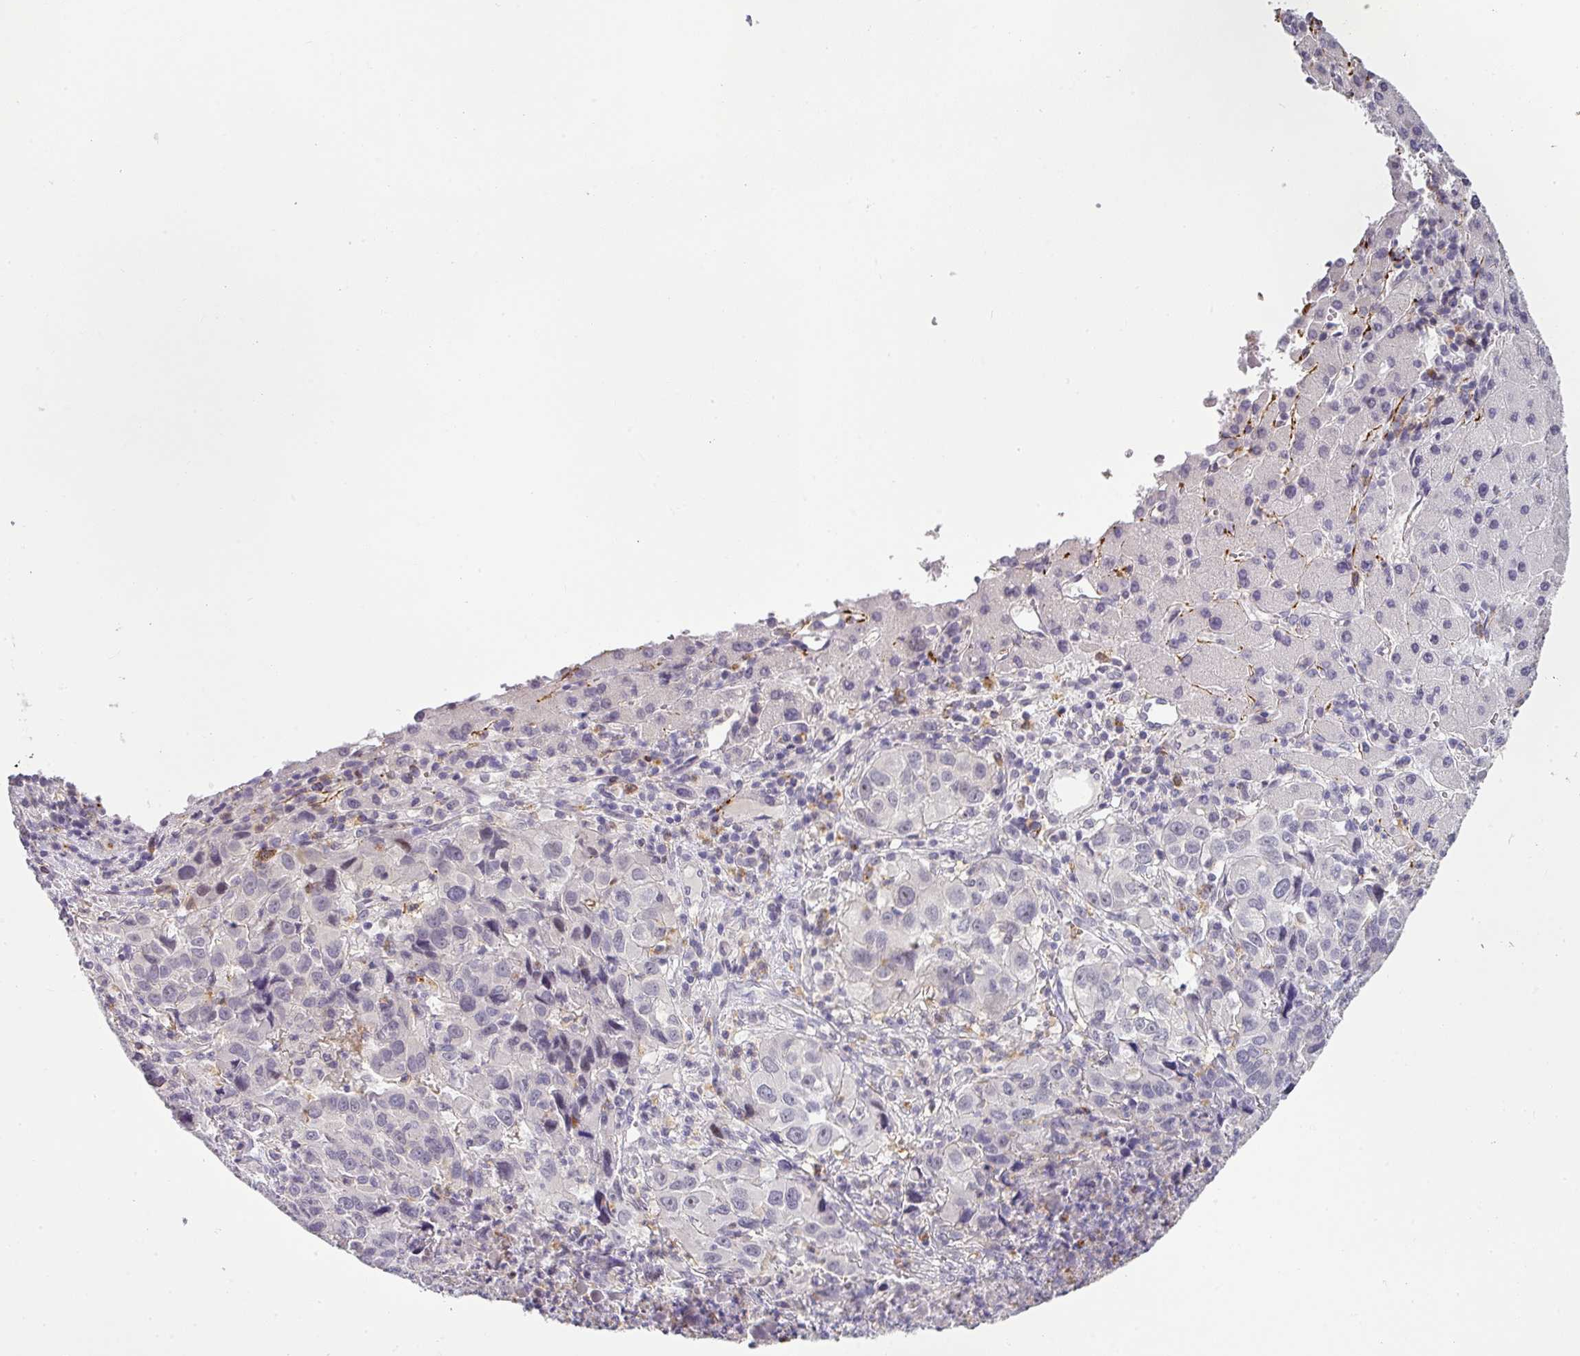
{"staining": {"intensity": "negative", "quantity": "none", "location": "none"}, "tissue": "liver cancer", "cell_type": "Tumor cells", "image_type": "cancer", "snomed": [{"axis": "morphology", "description": "Carcinoma, Hepatocellular, NOS"}, {"axis": "topography", "description": "Liver"}], "caption": "Hepatocellular carcinoma (liver) was stained to show a protein in brown. There is no significant positivity in tumor cells.", "gene": "BTLA", "patient": {"sex": "male", "age": 63}}